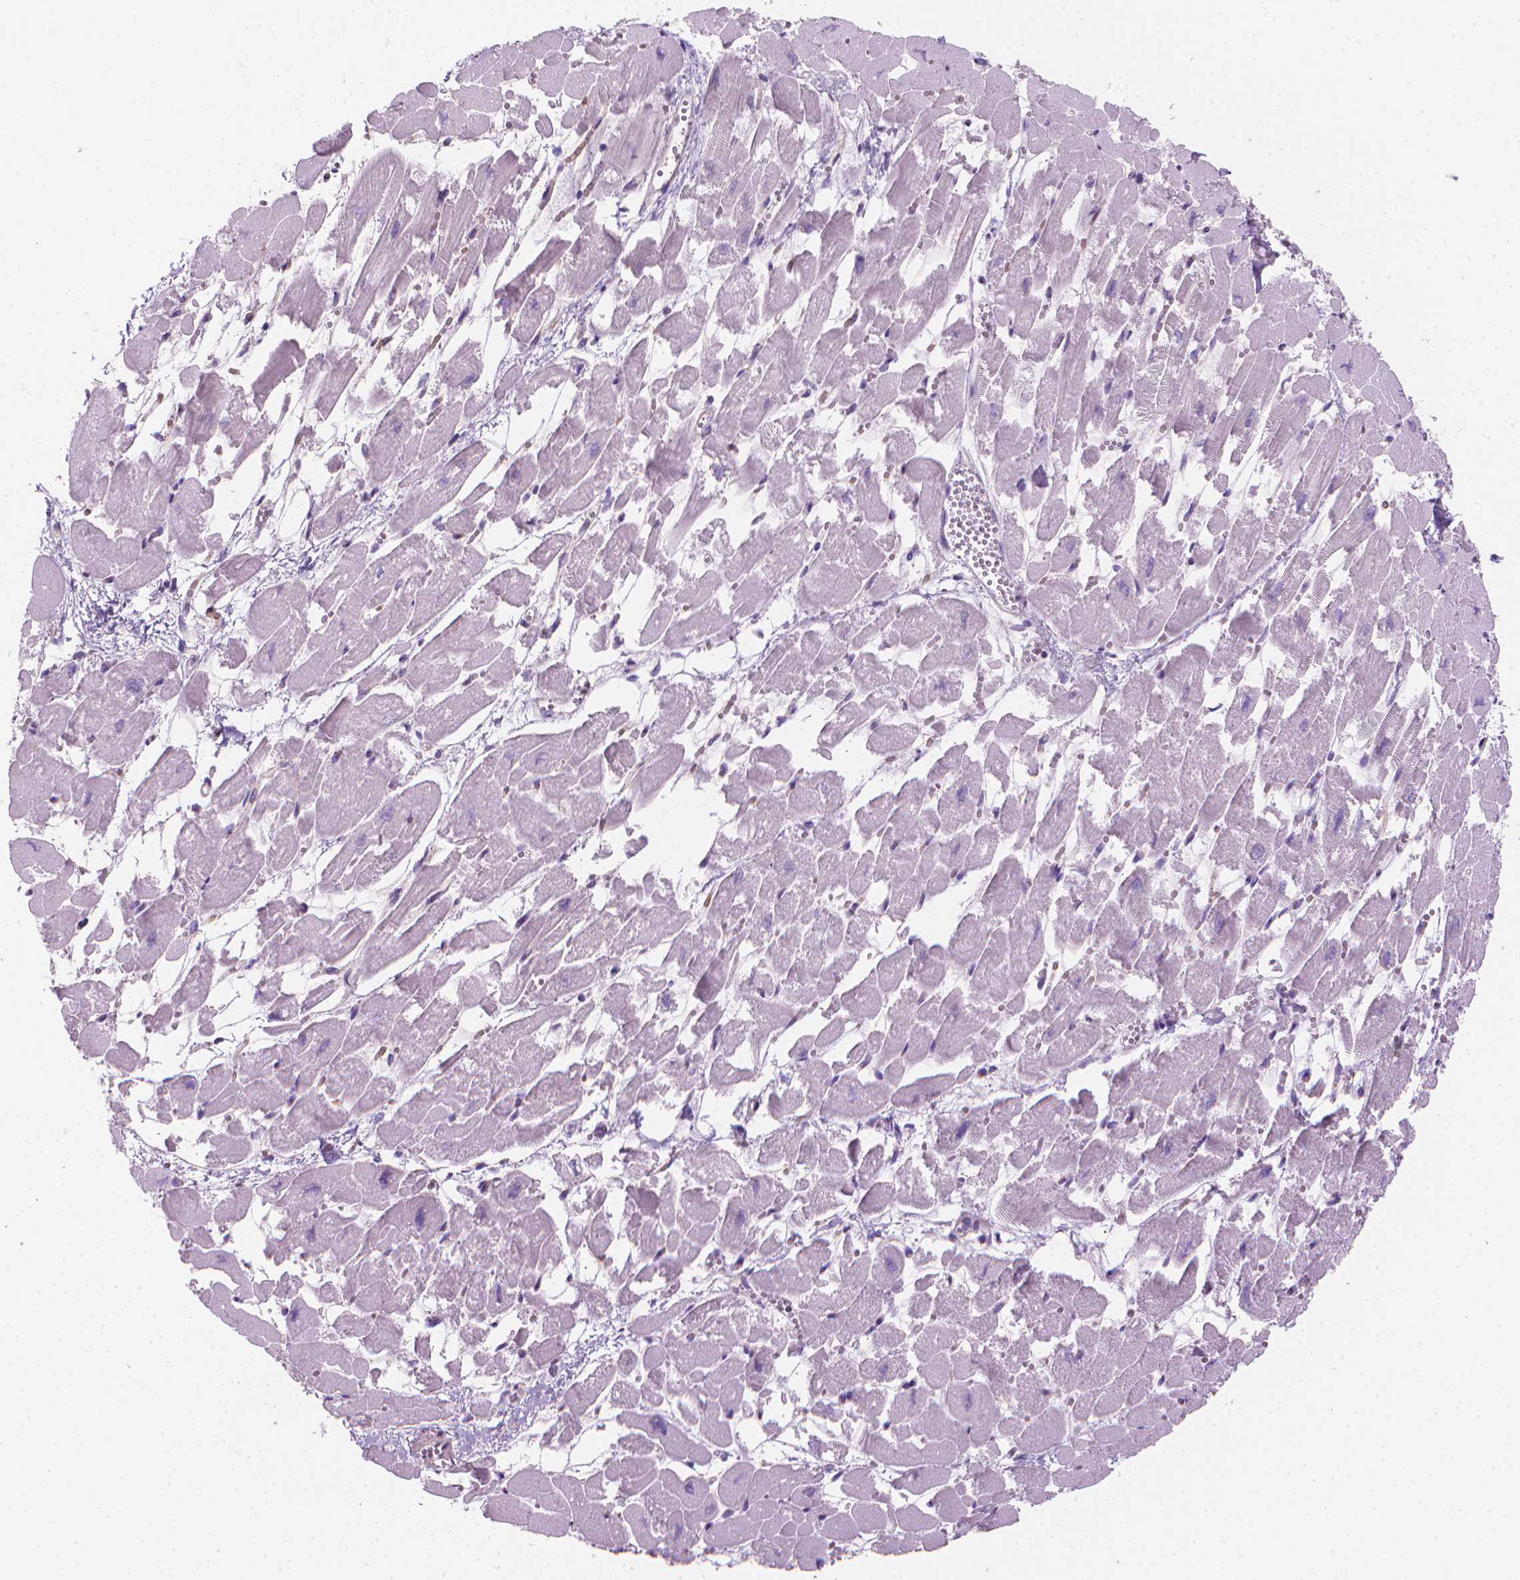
{"staining": {"intensity": "negative", "quantity": "none", "location": "none"}, "tissue": "heart muscle", "cell_type": "Cardiomyocytes", "image_type": "normal", "snomed": [{"axis": "morphology", "description": "Normal tissue, NOS"}, {"axis": "topography", "description": "Heart"}], "caption": "IHC micrograph of normal heart muscle: human heart muscle stained with DAB displays no significant protein expression in cardiomyocytes.", "gene": "GSDMA", "patient": {"sex": "female", "age": 52}}